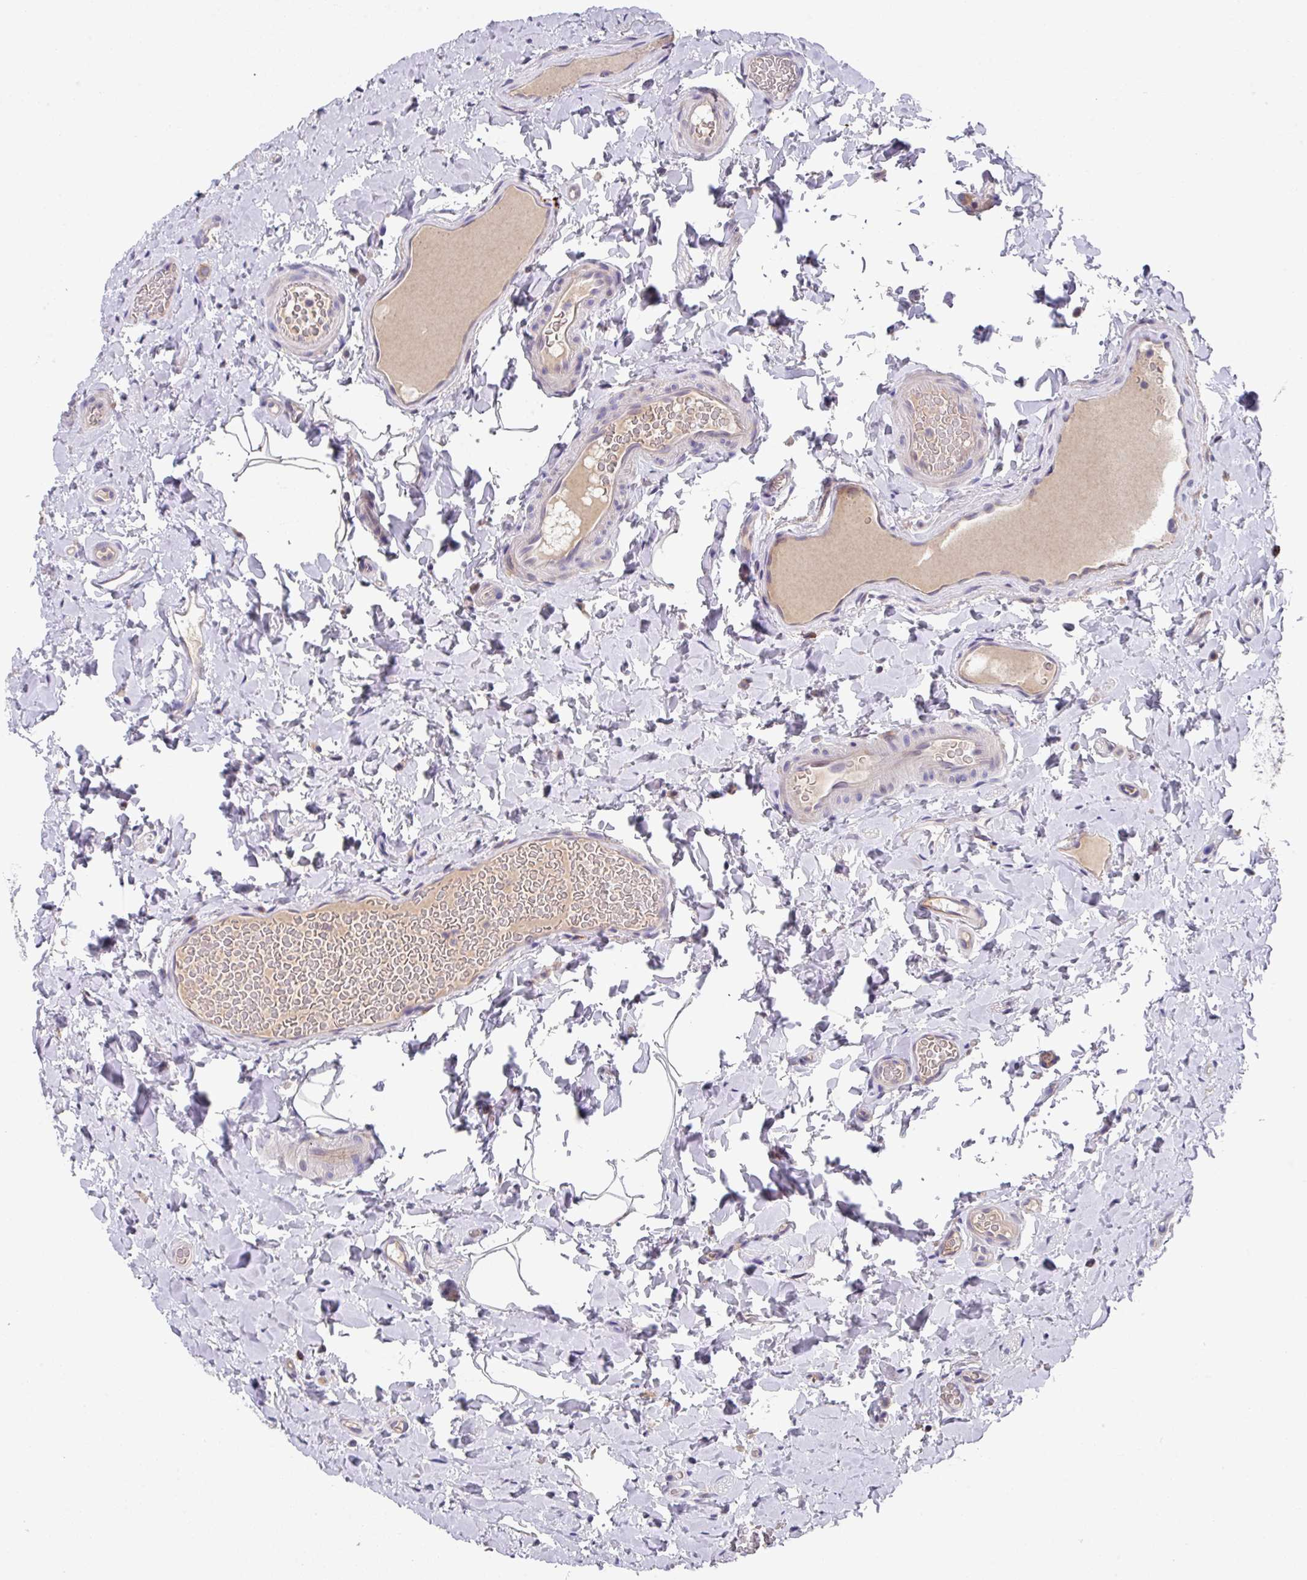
{"staining": {"intensity": "weak", "quantity": "<25%", "location": "cytoplasmic/membranous"}, "tissue": "colon", "cell_type": "Endothelial cells", "image_type": "normal", "snomed": [{"axis": "morphology", "description": "Normal tissue, NOS"}, {"axis": "topography", "description": "Colon"}], "caption": "This is an IHC photomicrograph of normal human colon. There is no staining in endothelial cells.", "gene": "EIF4B", "patient": {"sex": "male", "age": 46}}